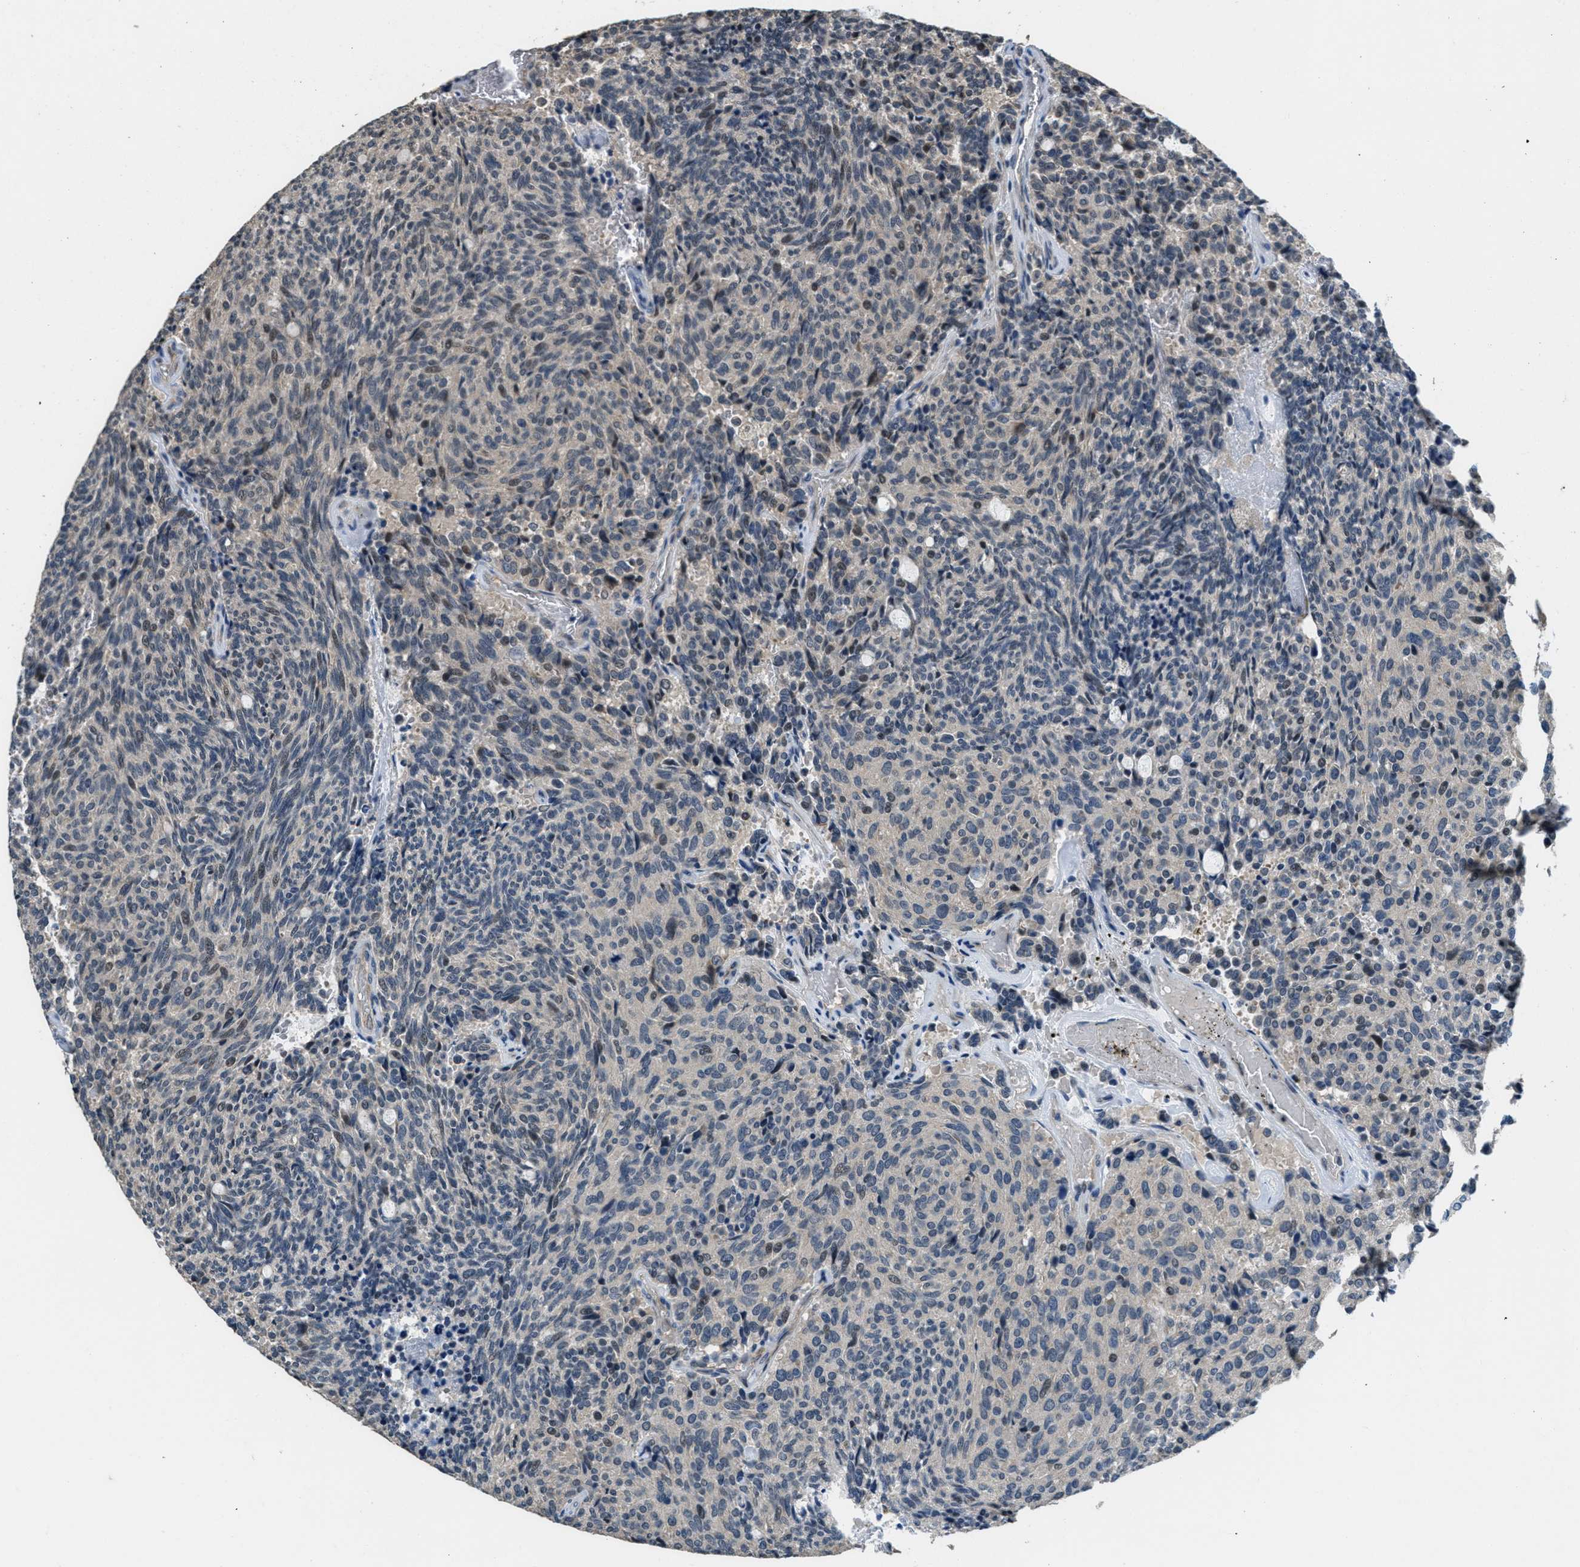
{"staining": {"intensity": "weak", "quantity": "<25%", "location": "nuclear"}, "tissue": "carcinoid", "cell_type": "Tumor cells", "image_type": "cancer", "snomed": [{"axis": "morphology", "description": "Carcinoid, malignant, NOS"}, {"axis": "topography", "description": "Pancreas"}], "caption": "An IHC histopathology image of malignant carcinoid is shown. There is no staining in tumor cells of malignant carcinoid.", "gene": "NAT1", "patient": {"sex": "female", "age": 54}}